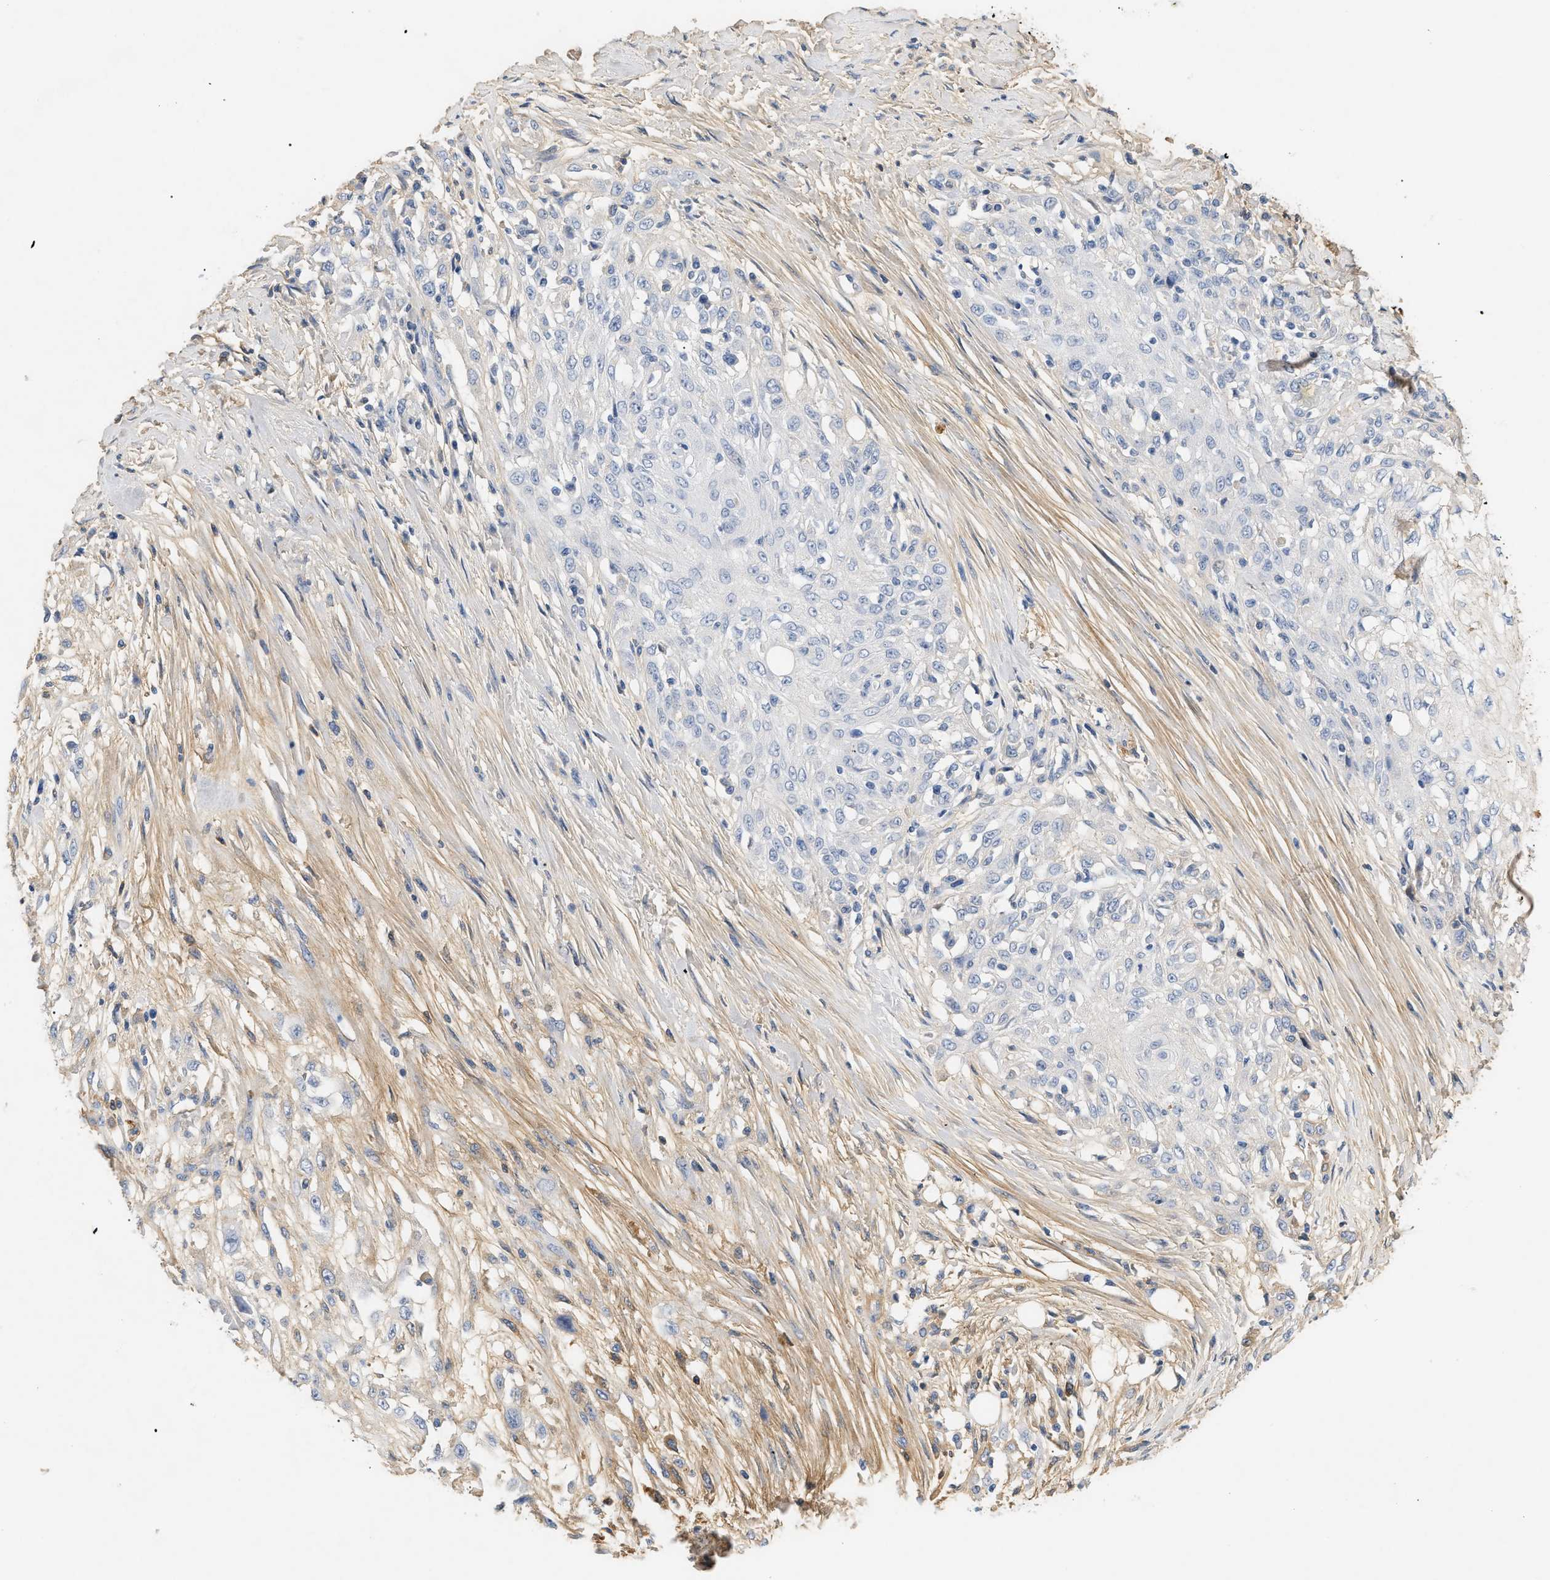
{"staining": {"intensity": "negative", "quantity": "none", "location": "none"}, "tissue": "skin cancer", "cell_type": "Tumor cells", "image_type": "cancer", "snomed": [{"axis": "morphology", "description": "Squamous cell carcinoma, NOS"}, {"axis": "morphology", "description": "Squamous cell carcinoma, metastatic, NOS"}, {"axis": "topography", "description": "Skin"}, {"axis": "topography", "description": "Lymph node"}], "caption": "High power microscopy micrograph of an immunohistochemistry photomicrograph of metastatic squamous cell carcinoma (skin), revealing no significant positivity in tumor cells.", "gene": "CFH", "patient": {"sex": "male", "age": 75}}